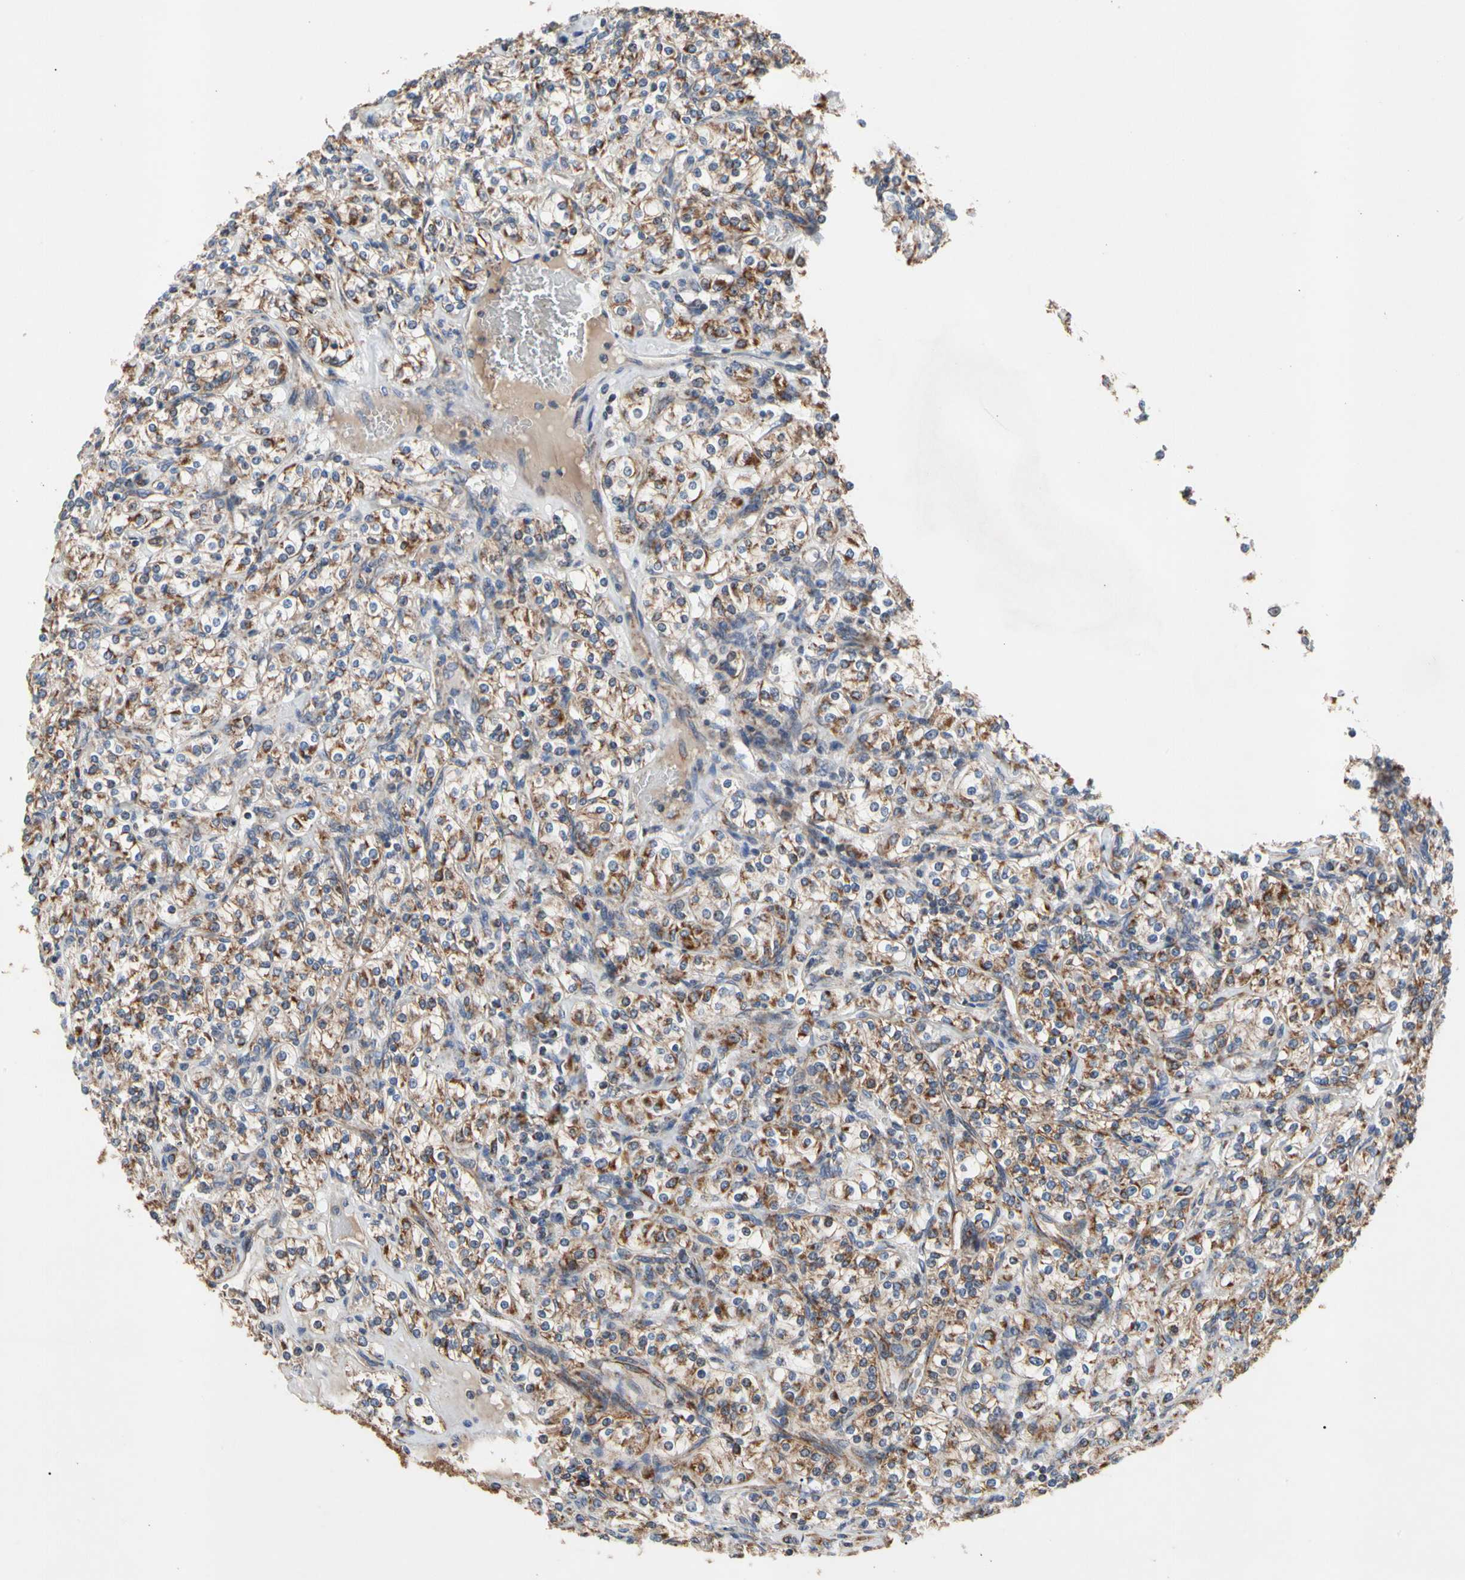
{"staining": {"intensity": "moderate", "quantity": ">75%", "location": "cytoplasmic/membranous"}, "tissue": "renal cancer", "cell_type": "Tumor cells", "image_type": "cancer", "snomed": [{"axis": "morphology", "description": "Adenocarcinoma, NOS"}, {"axis": "topography", "description": "Kidney"}], "caption": "Human adenocarcinoma (renal) stained for a protein (brown) displays moderate cytoplasmic/membranous positive staining in approximately >75% of tumor cells.", "gene": "GPD2", "patient": {"sex": "male", "age": 77}}